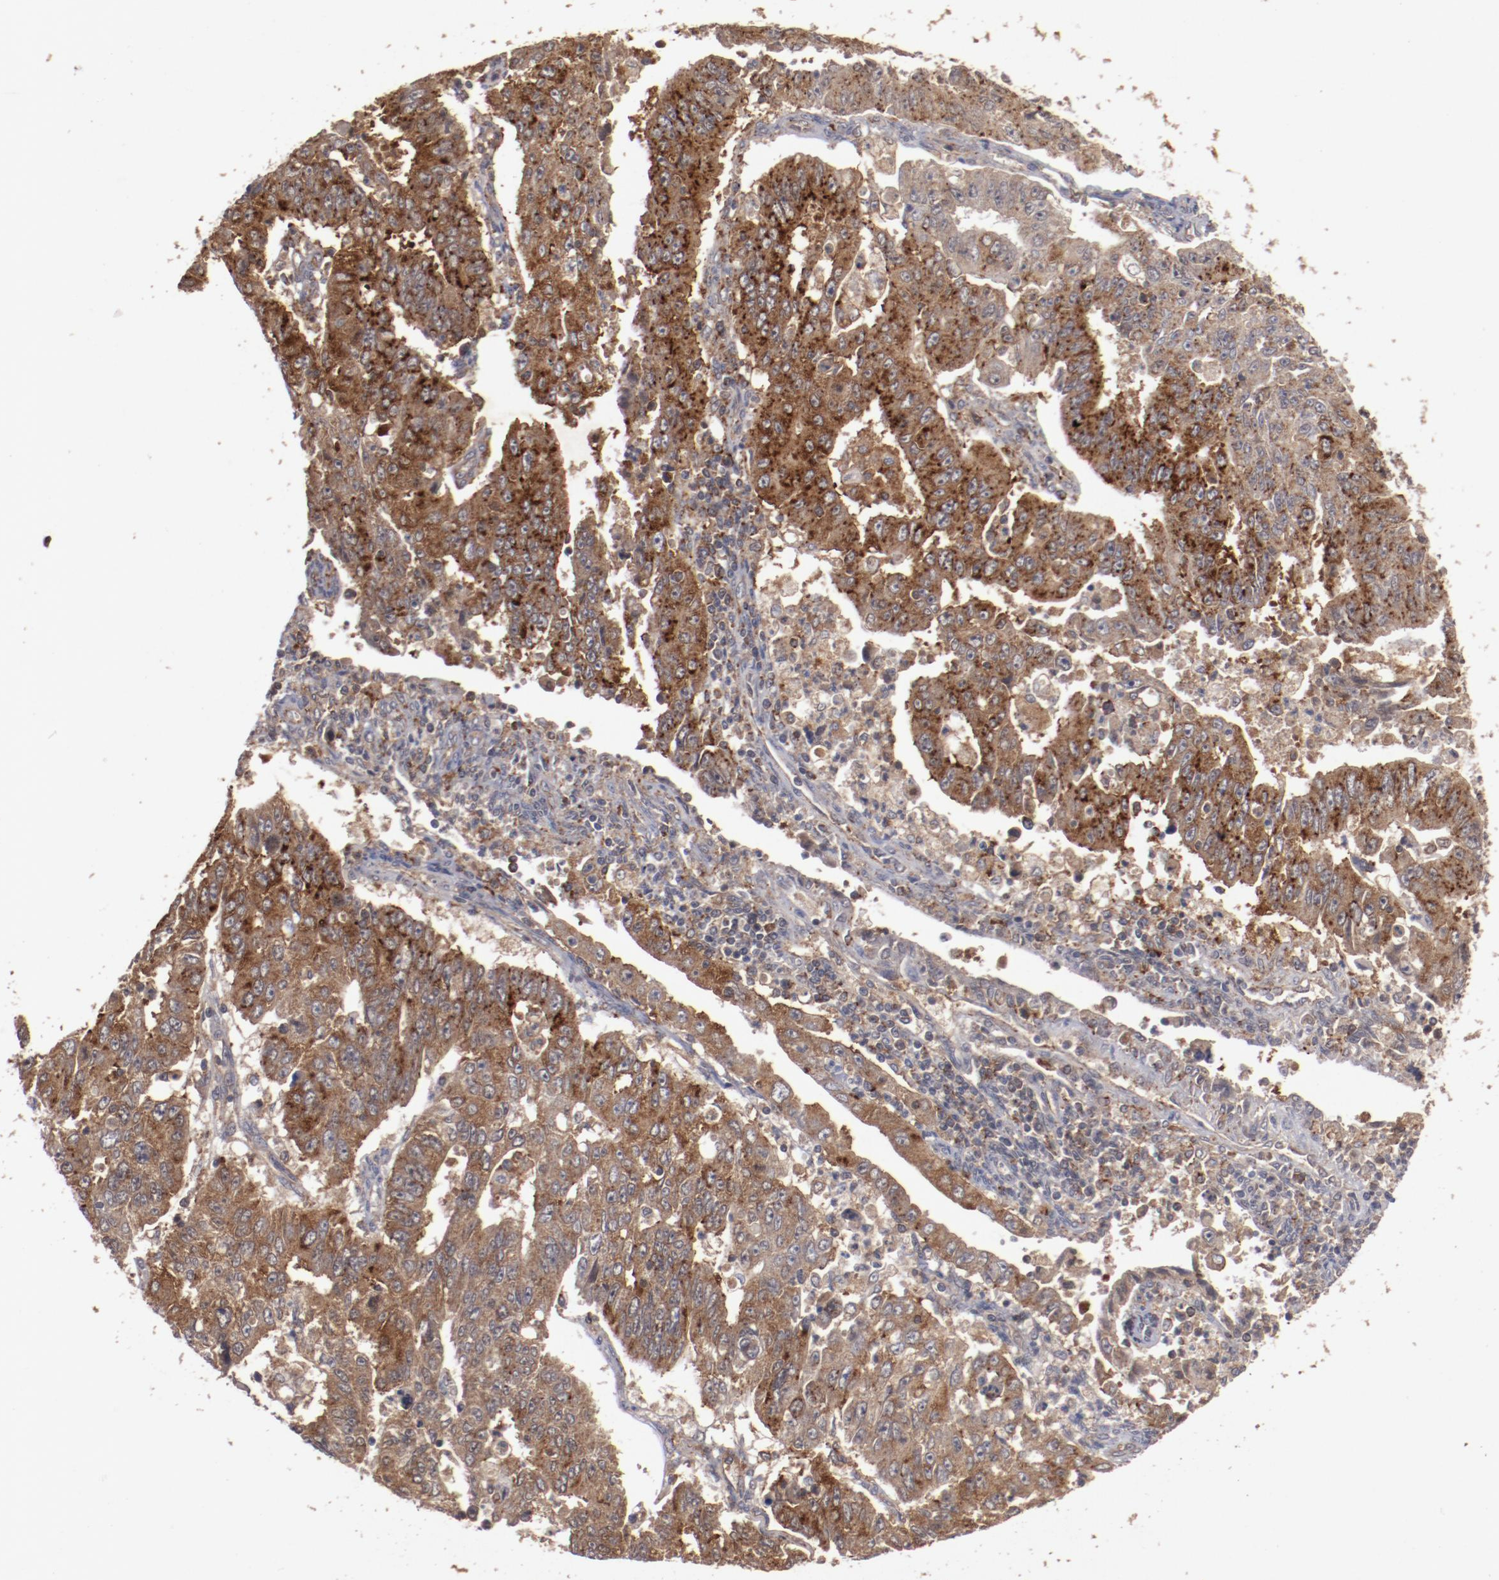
{"staining": {"intensity": "strong", "quantity": ">75%", "location": "cytoplasmic/membranous"}, "tissue": "endometrial cancer", "cell_type": "Tumor cells", "image_type": "cancer", "snomed": [{"axis": "morphology", "description": "Adenocarcinoma, NOS"}, {"axis": "topography", "description": "Endometrium"}], "caption": "This photomicrograph shows IHC staining of endometrial cancer (adenocarcinoma), with high strong cytoplasmic/membranous positivity in approximately >75% of tumor cells.", "gene": "TENM1", "patient": {"sex": "female", "age": 42}}